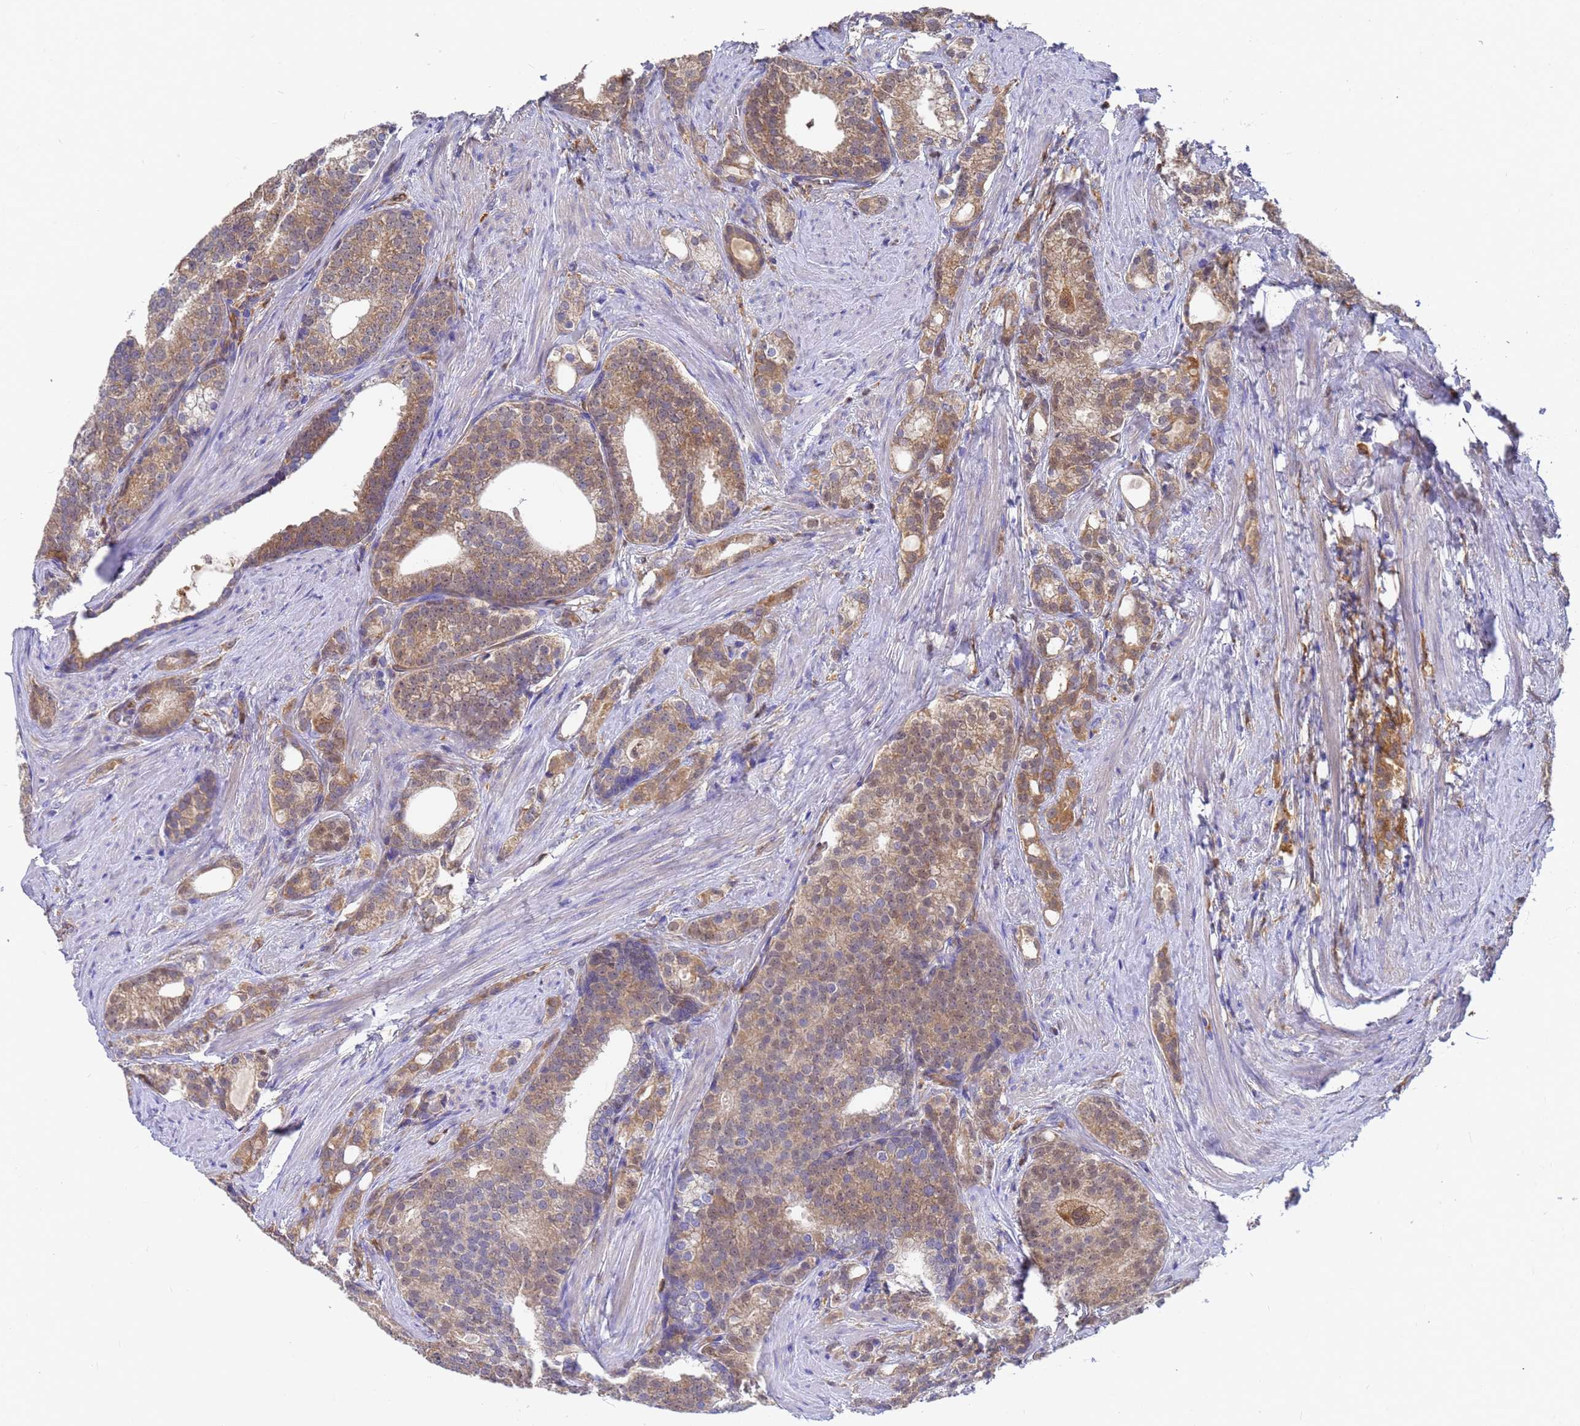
{"staining": {"intensity": "moderate", "quantity": ">75%", "location": "cytoplasmic/membranous"}, "tissue": "prostate cancer", "cell_type": "Tumor cells", "image_type": "cancer", "snomed": [{"axis": "morphology", "description": "Adenocarcinoma, Low grade"}, {"axis": "topography", "description": "Prostate"}], "caption": "High-power microscopy captured an immunohistochemistry image of prostate cancer, revealing moderate cytoplasmic/membranous expression in about >75% of tumor cells.", "gene": "SLC35E2B", "patient": {"sex": "male", "age": 71}}